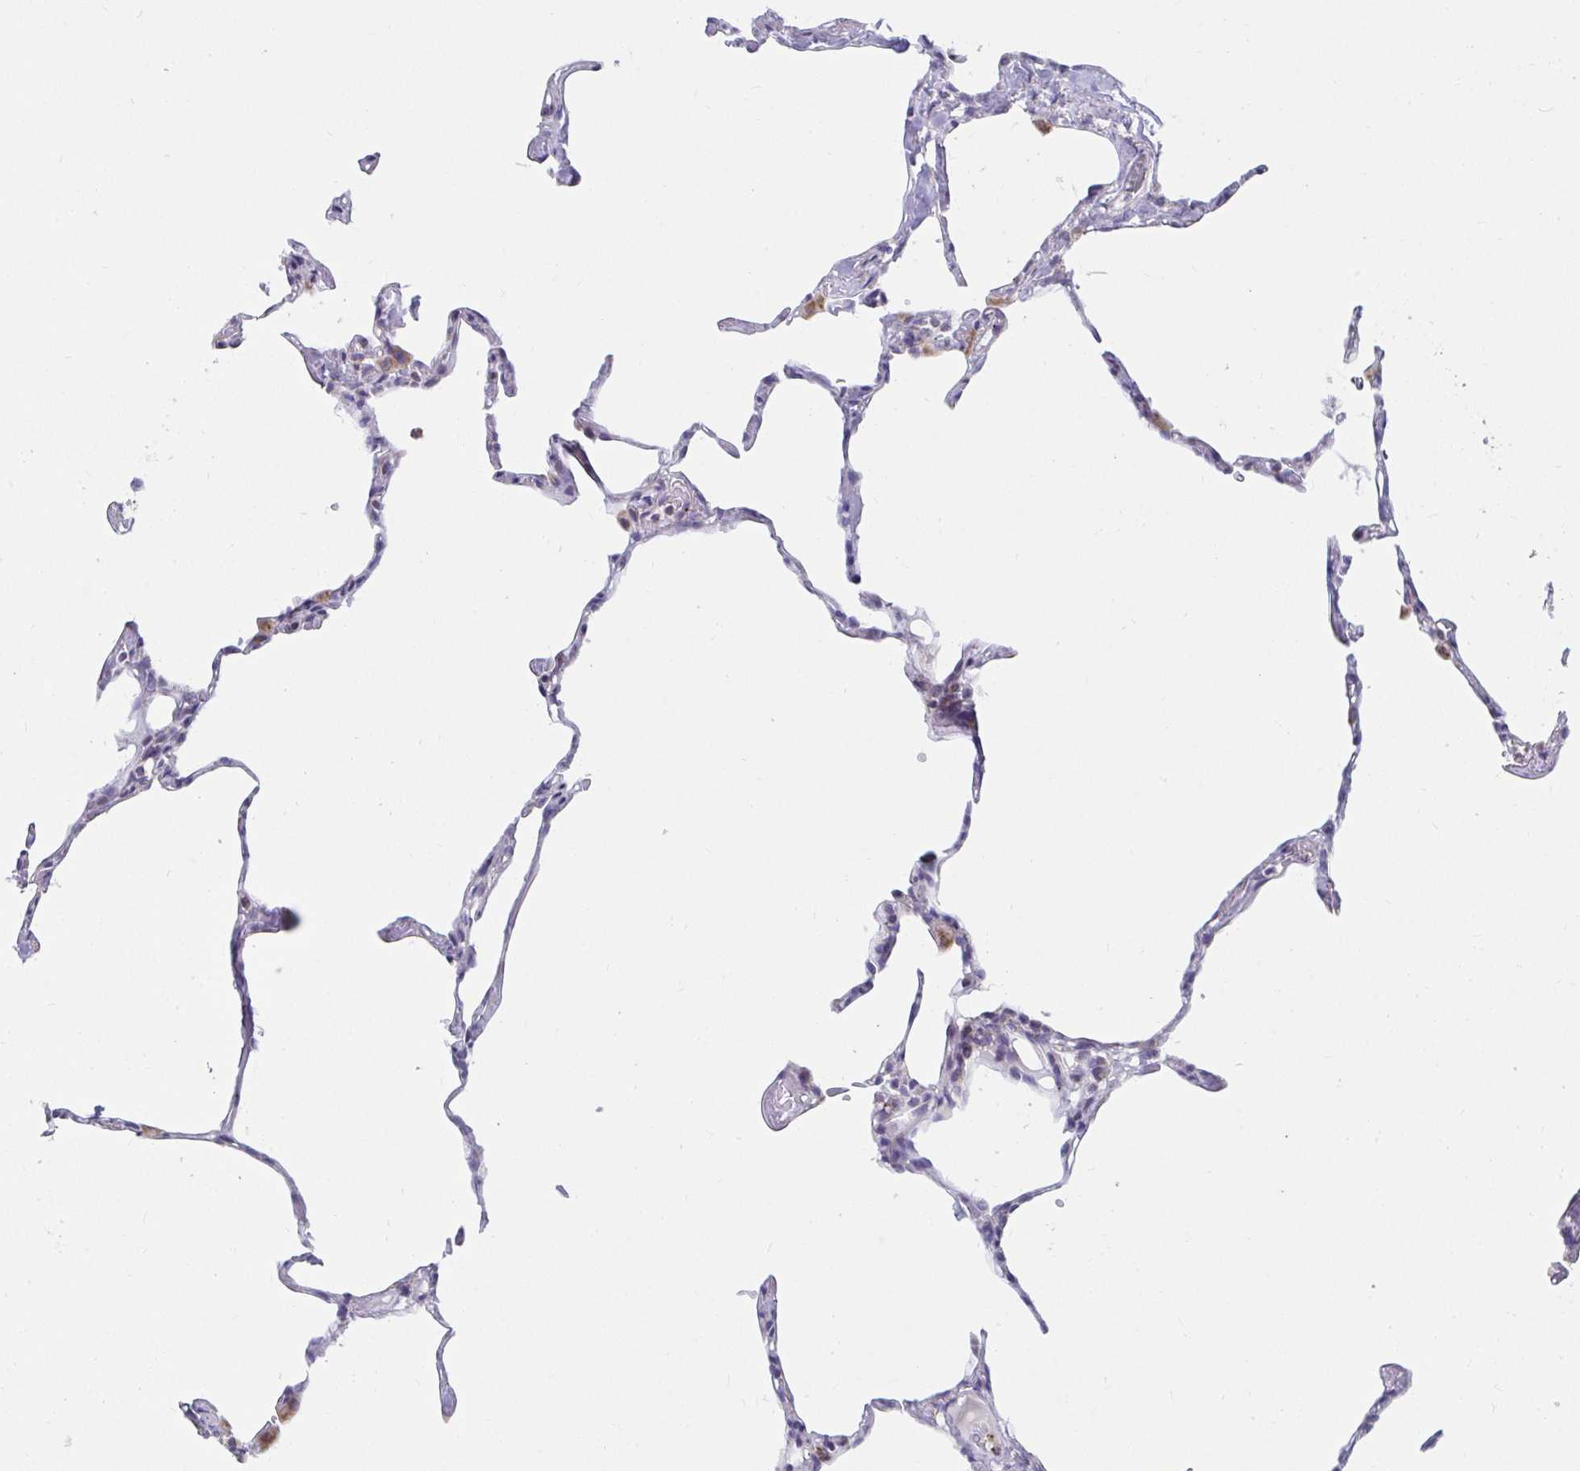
{"staining": {"intensity": "negative", "quantity": "none", "location": "none"}, "tissue": "lung", "cell_type": "Alveolar cells", "image_type": "normal", "snomed": [{"axis": "morphology", "description": "Normal tissue, NOS"}, {"axis": "topography", "description": "Lung"}], "caption": "This is an immunohistochemistry micrograph of benign human lung. There is no staining in alveolar cells.", "gene": "EXOC5", "patient": {"sex": "male", "age": 65}}